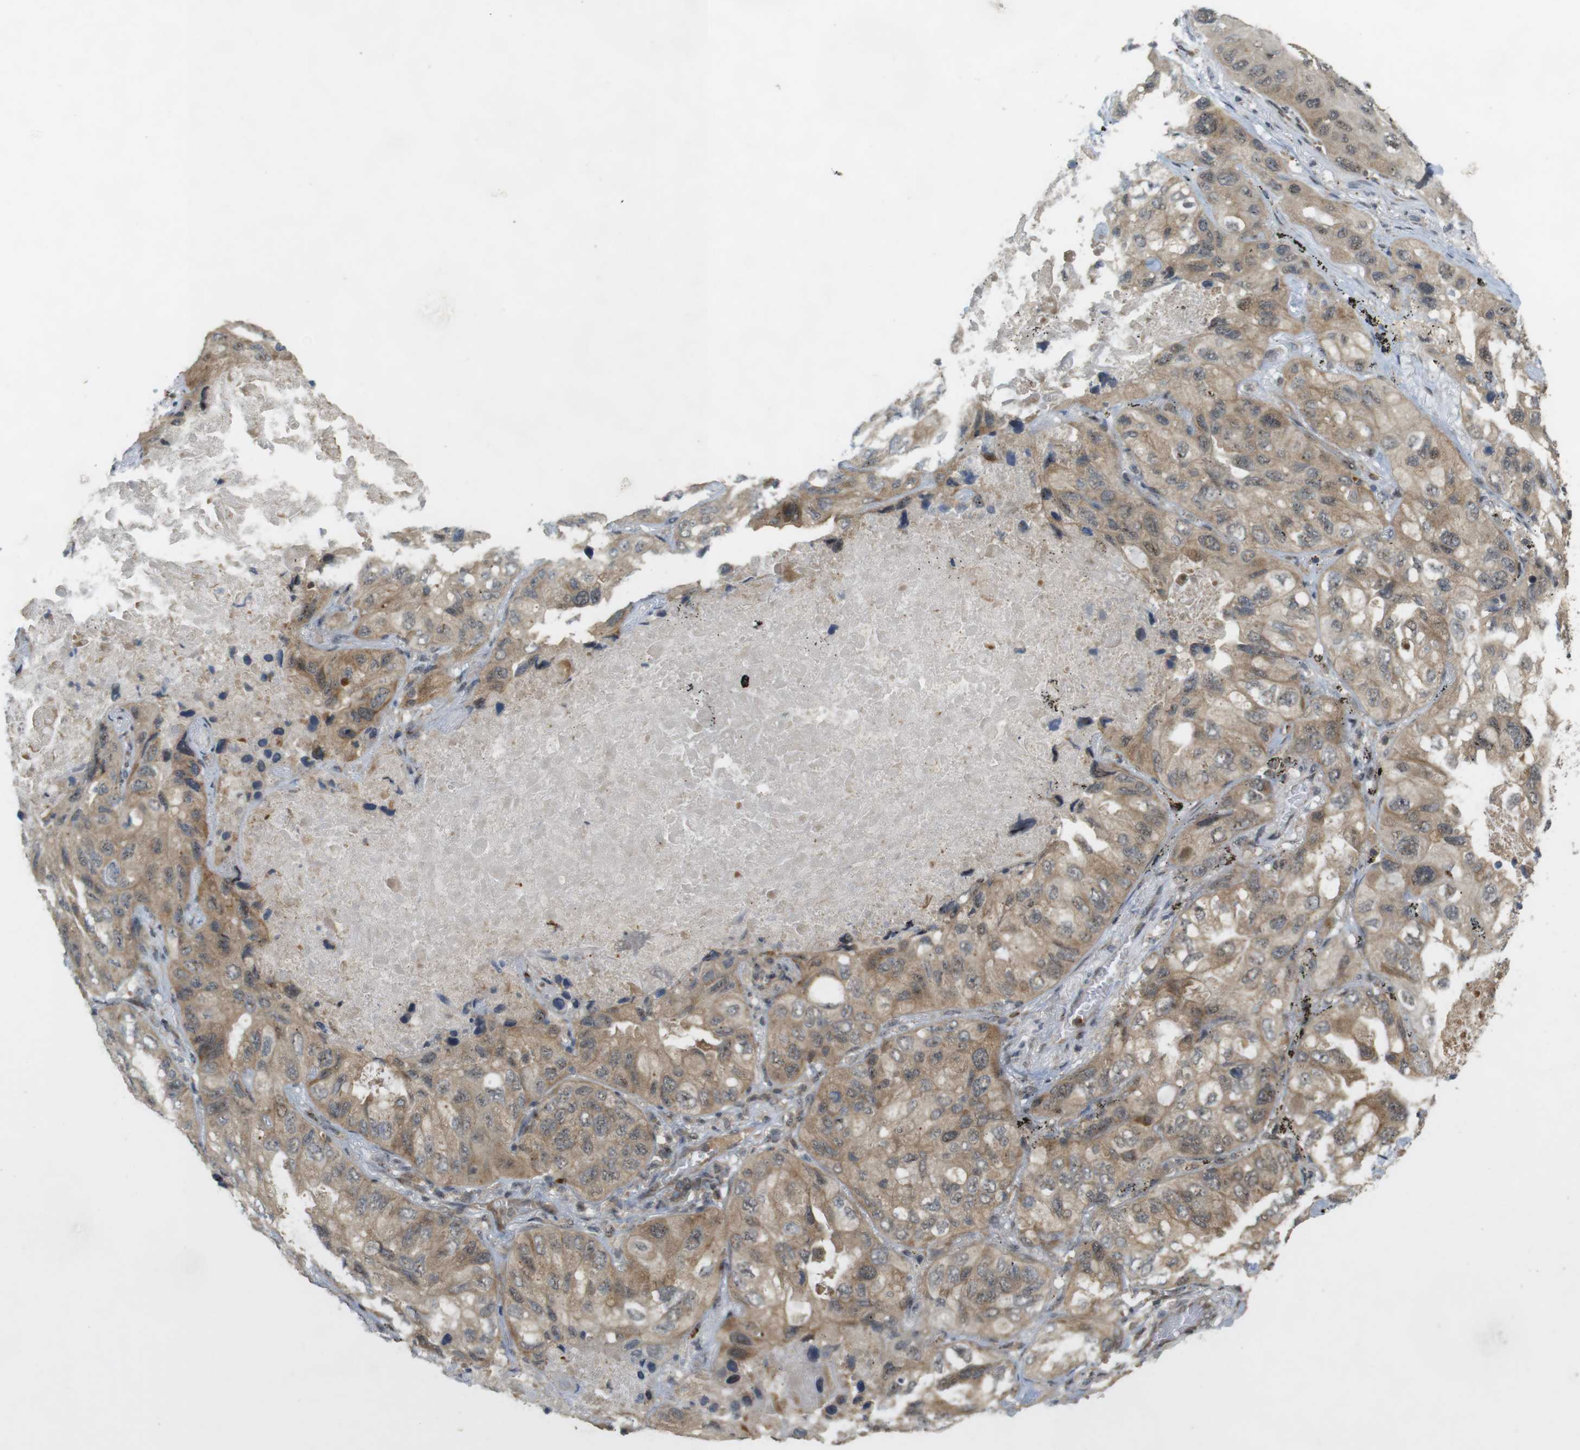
{"staining": {"intensity": "moderate", "quantity": ">75%", "location": "cytoplasmic/membranous,nuclear"}, "tissue": "lung cancer", "cell_type": "Tumor cells", "image_type": "cancer", "snomed": [{"axis": "morphology", "description": "Squamous cell carcinoma, NOS"}, {"axis": "topography", "description": "Lung"}], "caption": "This histopathology image shows immunohistochemistry staining of squamous cell carcinoma (lung), with medium moderate cytoplasmic/membranous and nuclear positivity in approximately >75% of tumor cells.", "gene": "TMX3", "patient": {"sex": "female", "age": 73}}